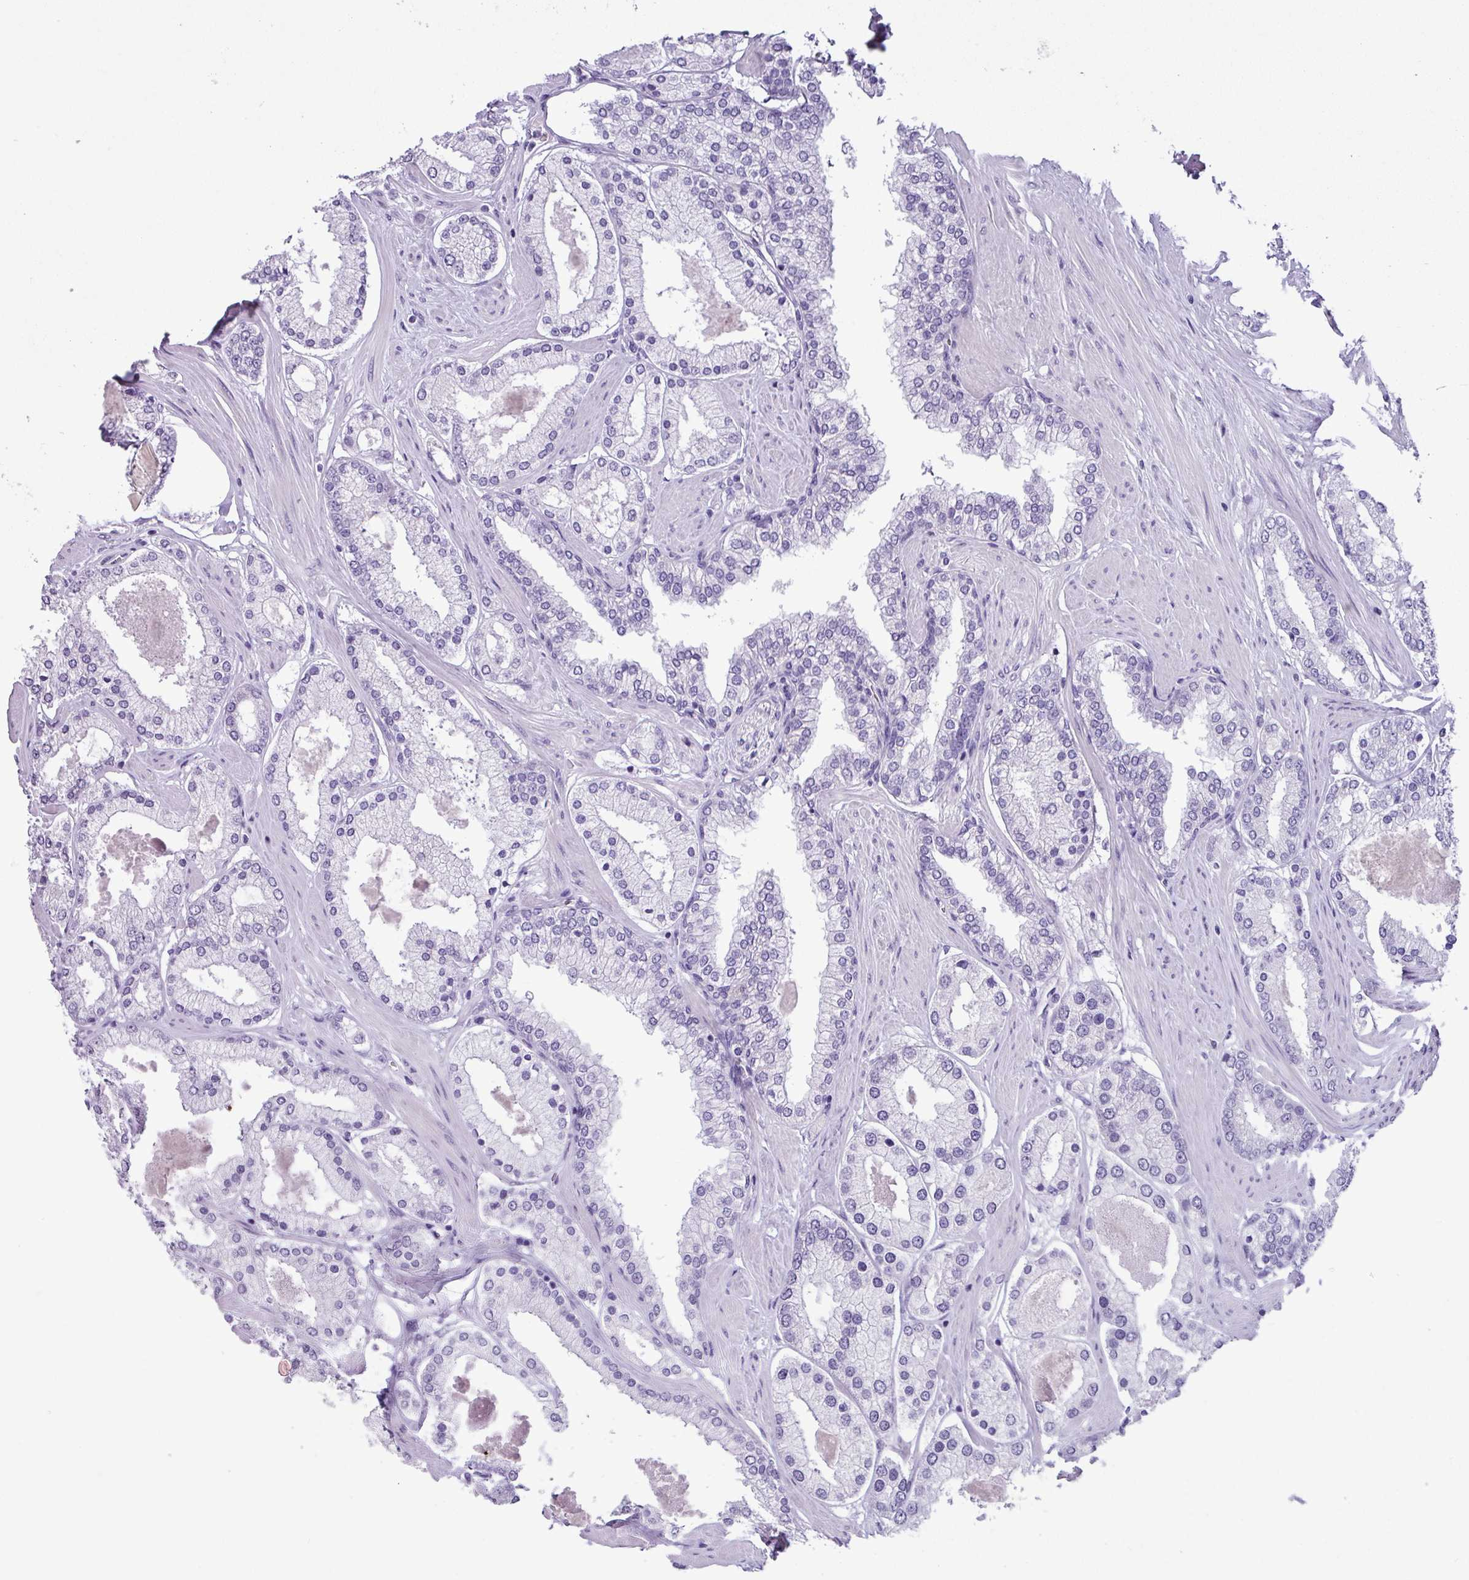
{"staining": {"intensity": "negative", "quantity": "none", "location": "none"}, "tissue": "prostate cancer", "cell_type": "Tumor cells", "image_type": "cancer", "snomed": [{"axis": "morphology", "description": "Adenocarcinoma, Low grade"}, {"axis": "topography", "description": "Prostate"}], "caption": "A histopathology image of low-grade adenocarcinoma (prostate) stained for a protein exhibits no brown staining in tumor cells.", "gene": "AGO3", "patient": {"sex": "male", "age": 42}}